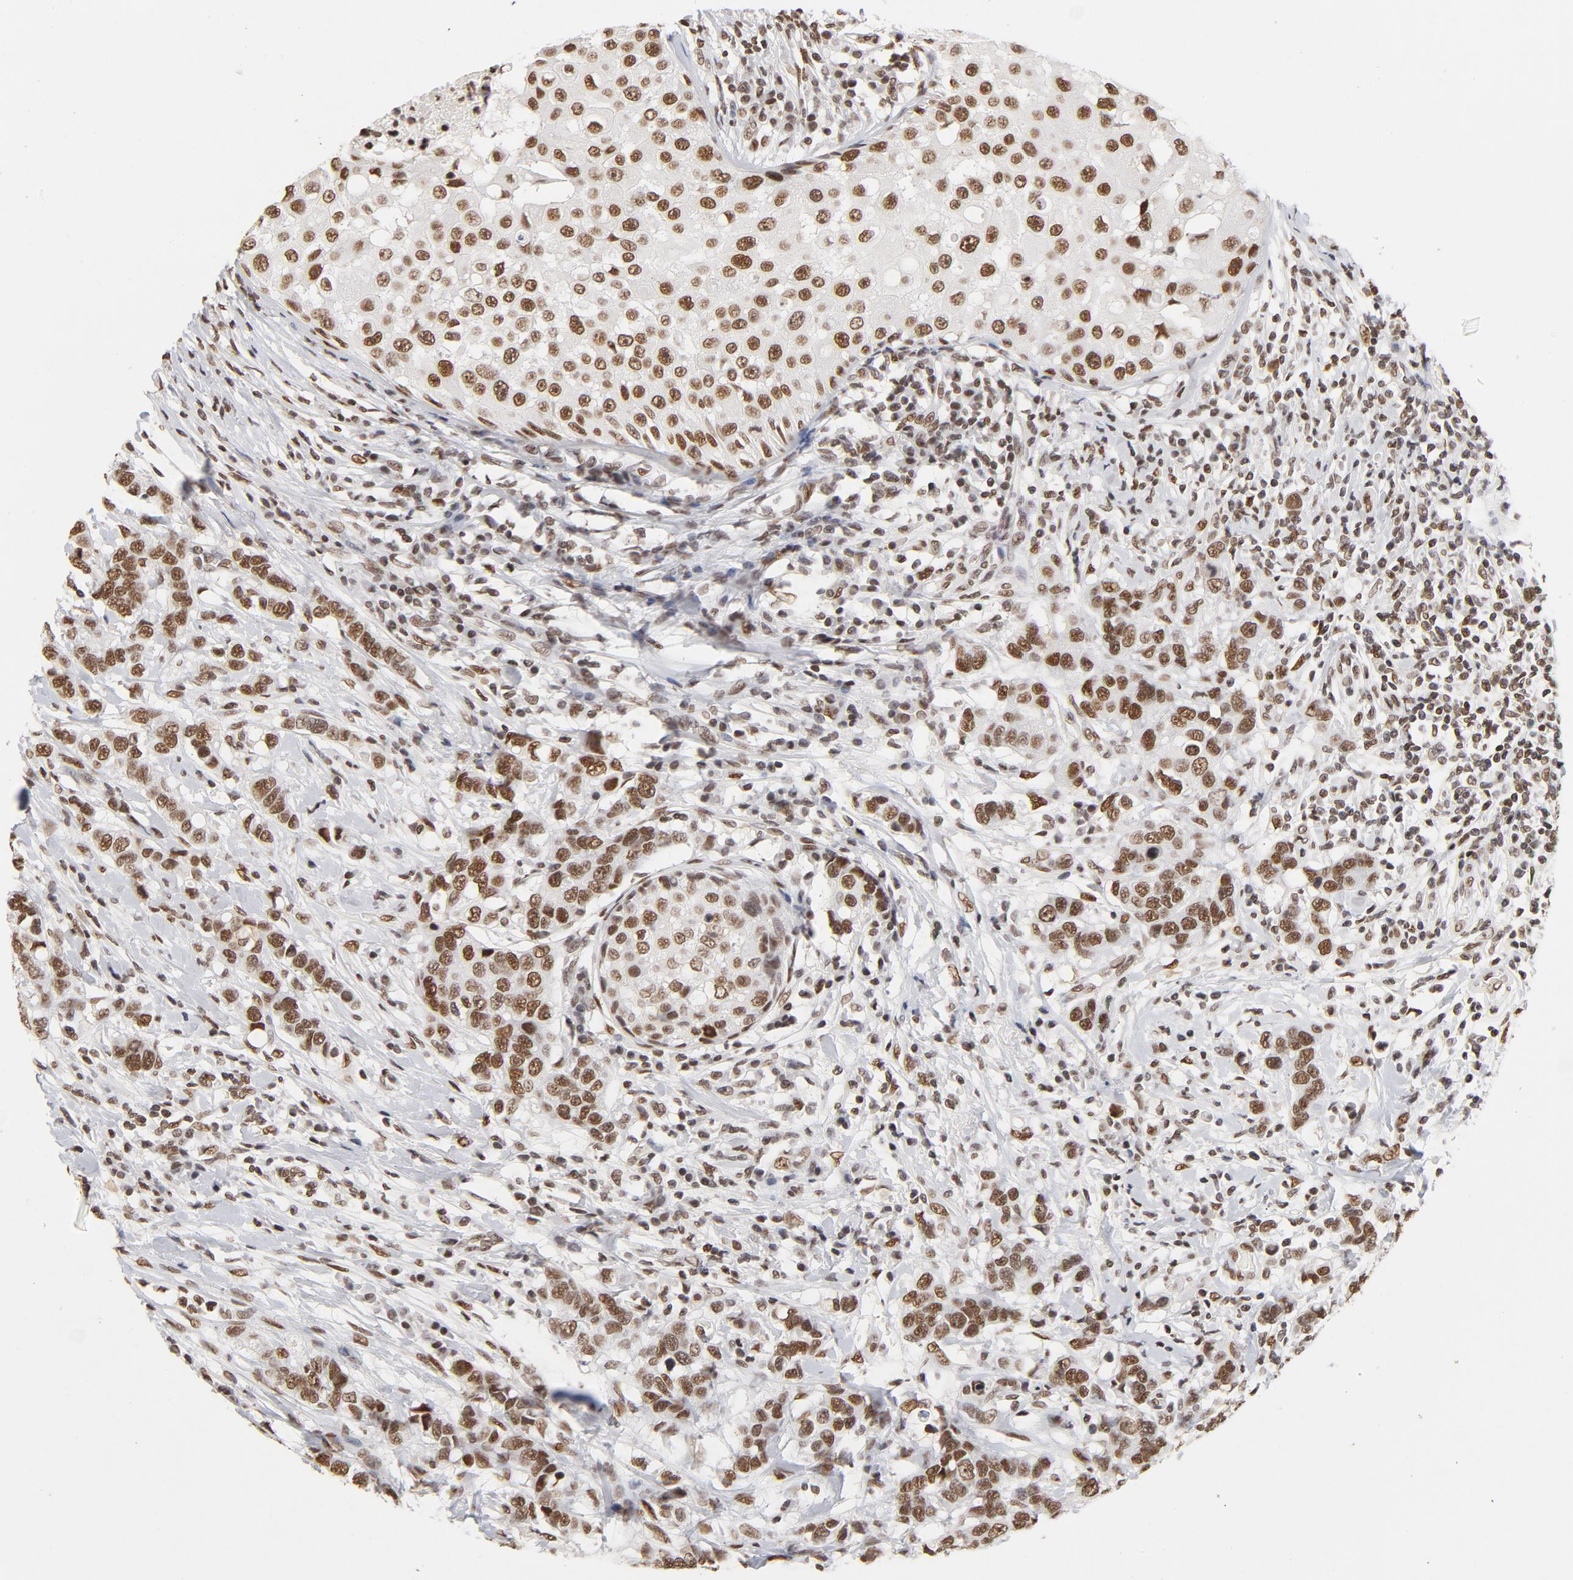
{"staining": {"intensity": "moderate", "quantity": ">75%", "location": "nuclear"}, "tissue": "breast cancer", "cell_type": "Tumor cells", "image_type": "cancer", "snomed": [{"axis": "morphology", "description": "Duct carcinoma"}, {"axis": "topography", "description": "Breast"}], "caption": "Brown immunohistochemical staining in breast infiltrating ductal carcinoma displays moderate nuclear staining in approximately >75% of tumor cells.", "gene": "TP53BP1", "patient": {"sex": "female", "age": 27}}